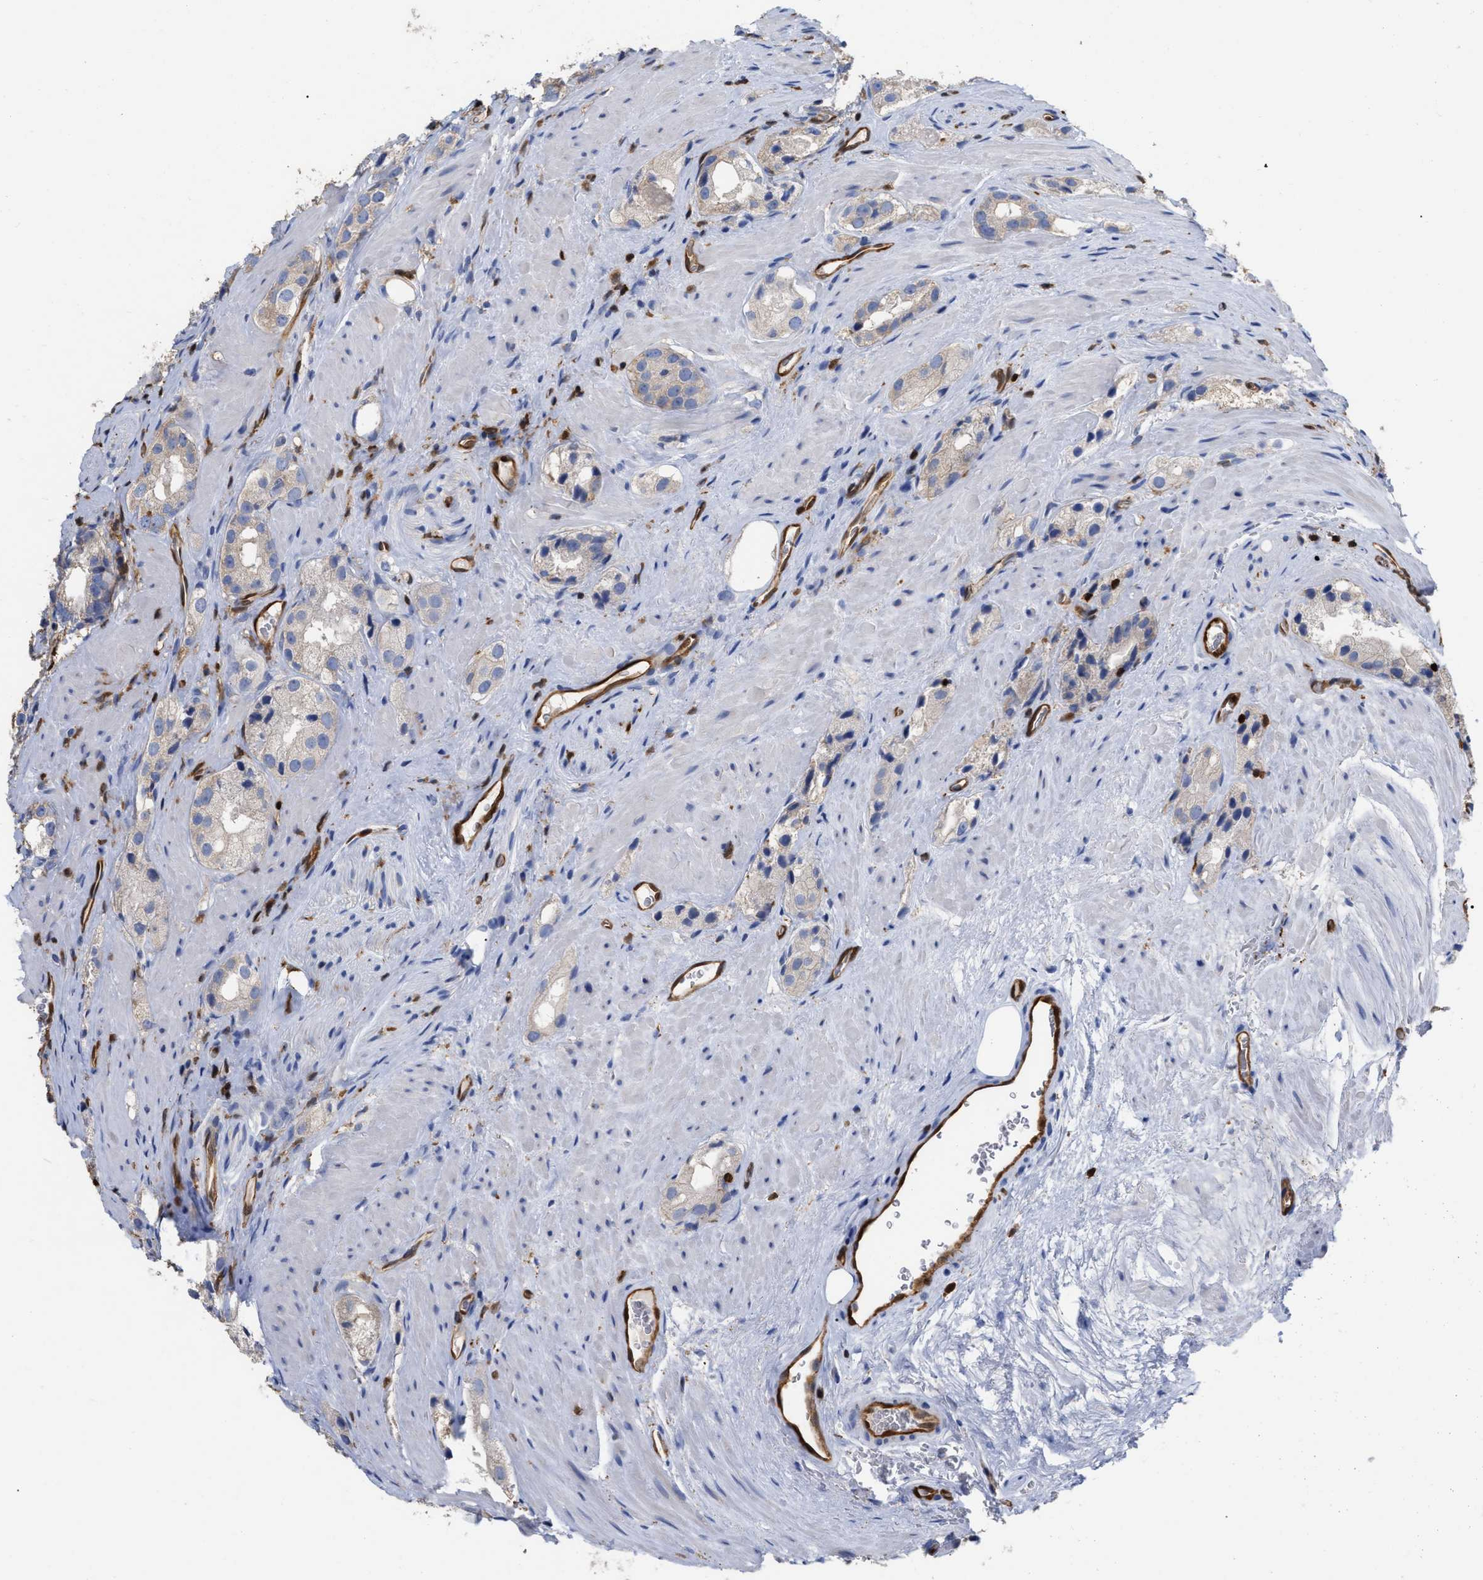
{"staining": {"intensity": "weak", "quantity": "<25%", "location": "cytoplasmic/membranous"}, "tissue": "prostate cancer", "cell_type": "Tumor cells", "image_type": "cancer", "snomed": [{"axis": "morphology", "description": "Adenocarcinoma, High grade"}, {"axis": "topography", "description": "Prostate"}], "caption": "There is no significant staining in tumor cells of prostate cancer (high-grade adenocarcinoma).", "gene": "GIMAP4", "patient": {"sex": "male", "age": 63}}